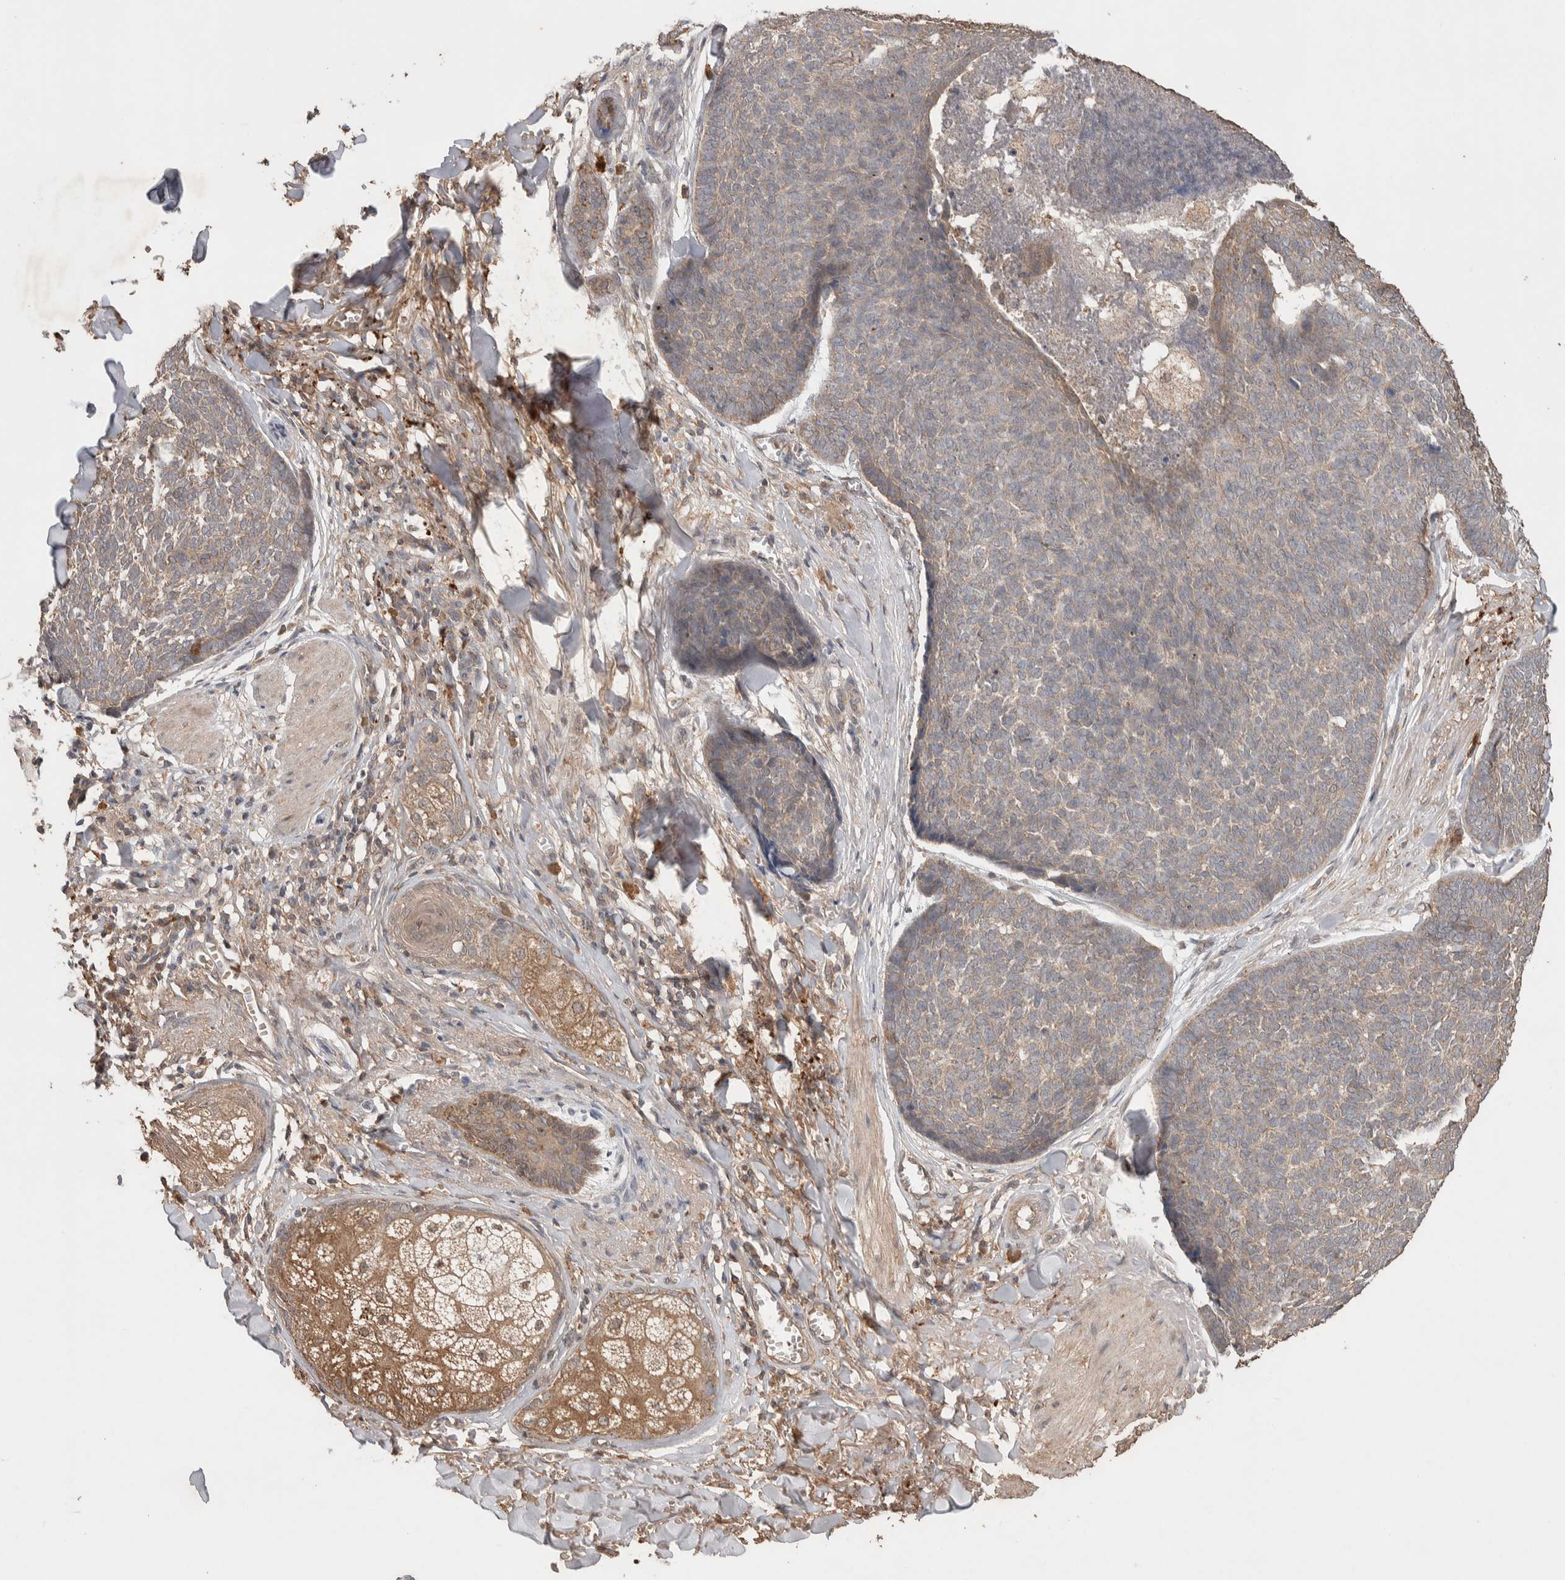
{"staining": {"intensity": "weak", "quantity": ">75%", "location": "cytoplasmic/membranous"}, "tissue": "skin cancer", "cell_type": "Tumor cells", "image_type": "cancer", "snomed": [{"axis": "morphology", "description": "Basal cell carcinoma"}, {"axis": "topography", "description": "Skin"}], "caption": "Tumor cells demonstrate weak cytoplasmic/membranous positivity in approximately >75% of cells in skin basal cell carcinoma.", "gene": "KCNJ5", "patient": {"sex": "male", "age": 84}}